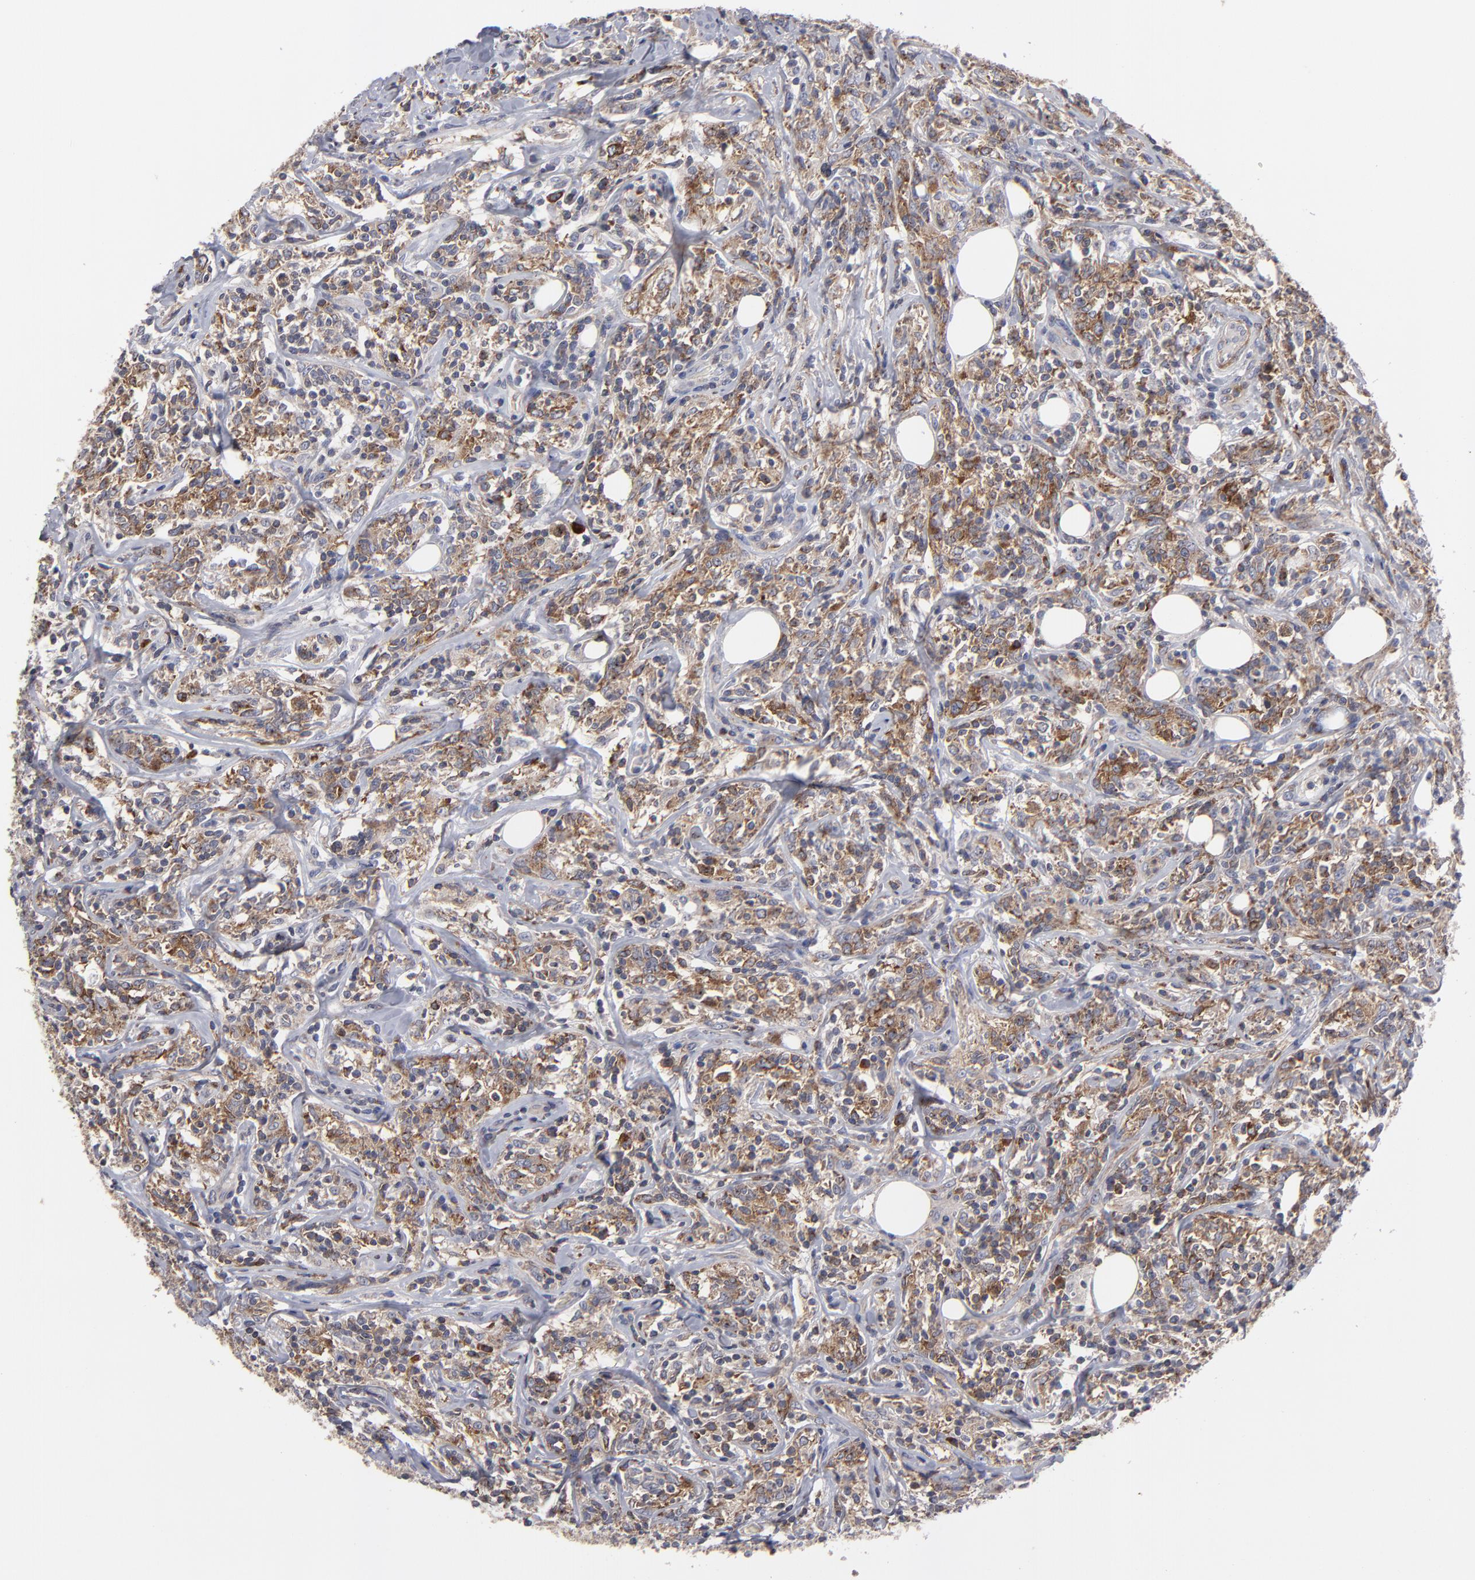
{"staining": {"intensity": "moderate", "quantity": "25%-75%", "location": "cytoplasmic/membranous"}, "tissue": "lymphoma", "cell_type": "Tumor cells", "image_type": "cancer", "snomed": [{"axis": "morphology", "description": "Malignant lymphoma, non-Hodgkin's type, High grade"}, {"axis": "topography", "description": "Lymph node"}], "caption": "Malignant lymphoma, non-Hodgkin's type (high-grade) stained for a protein (brown) displays moderate cytoplasmic/membranous positive staining in about 25%-75% of tumor cells.", "gene": "CEP97", "patient": {"sex": "female", "age": 84}}